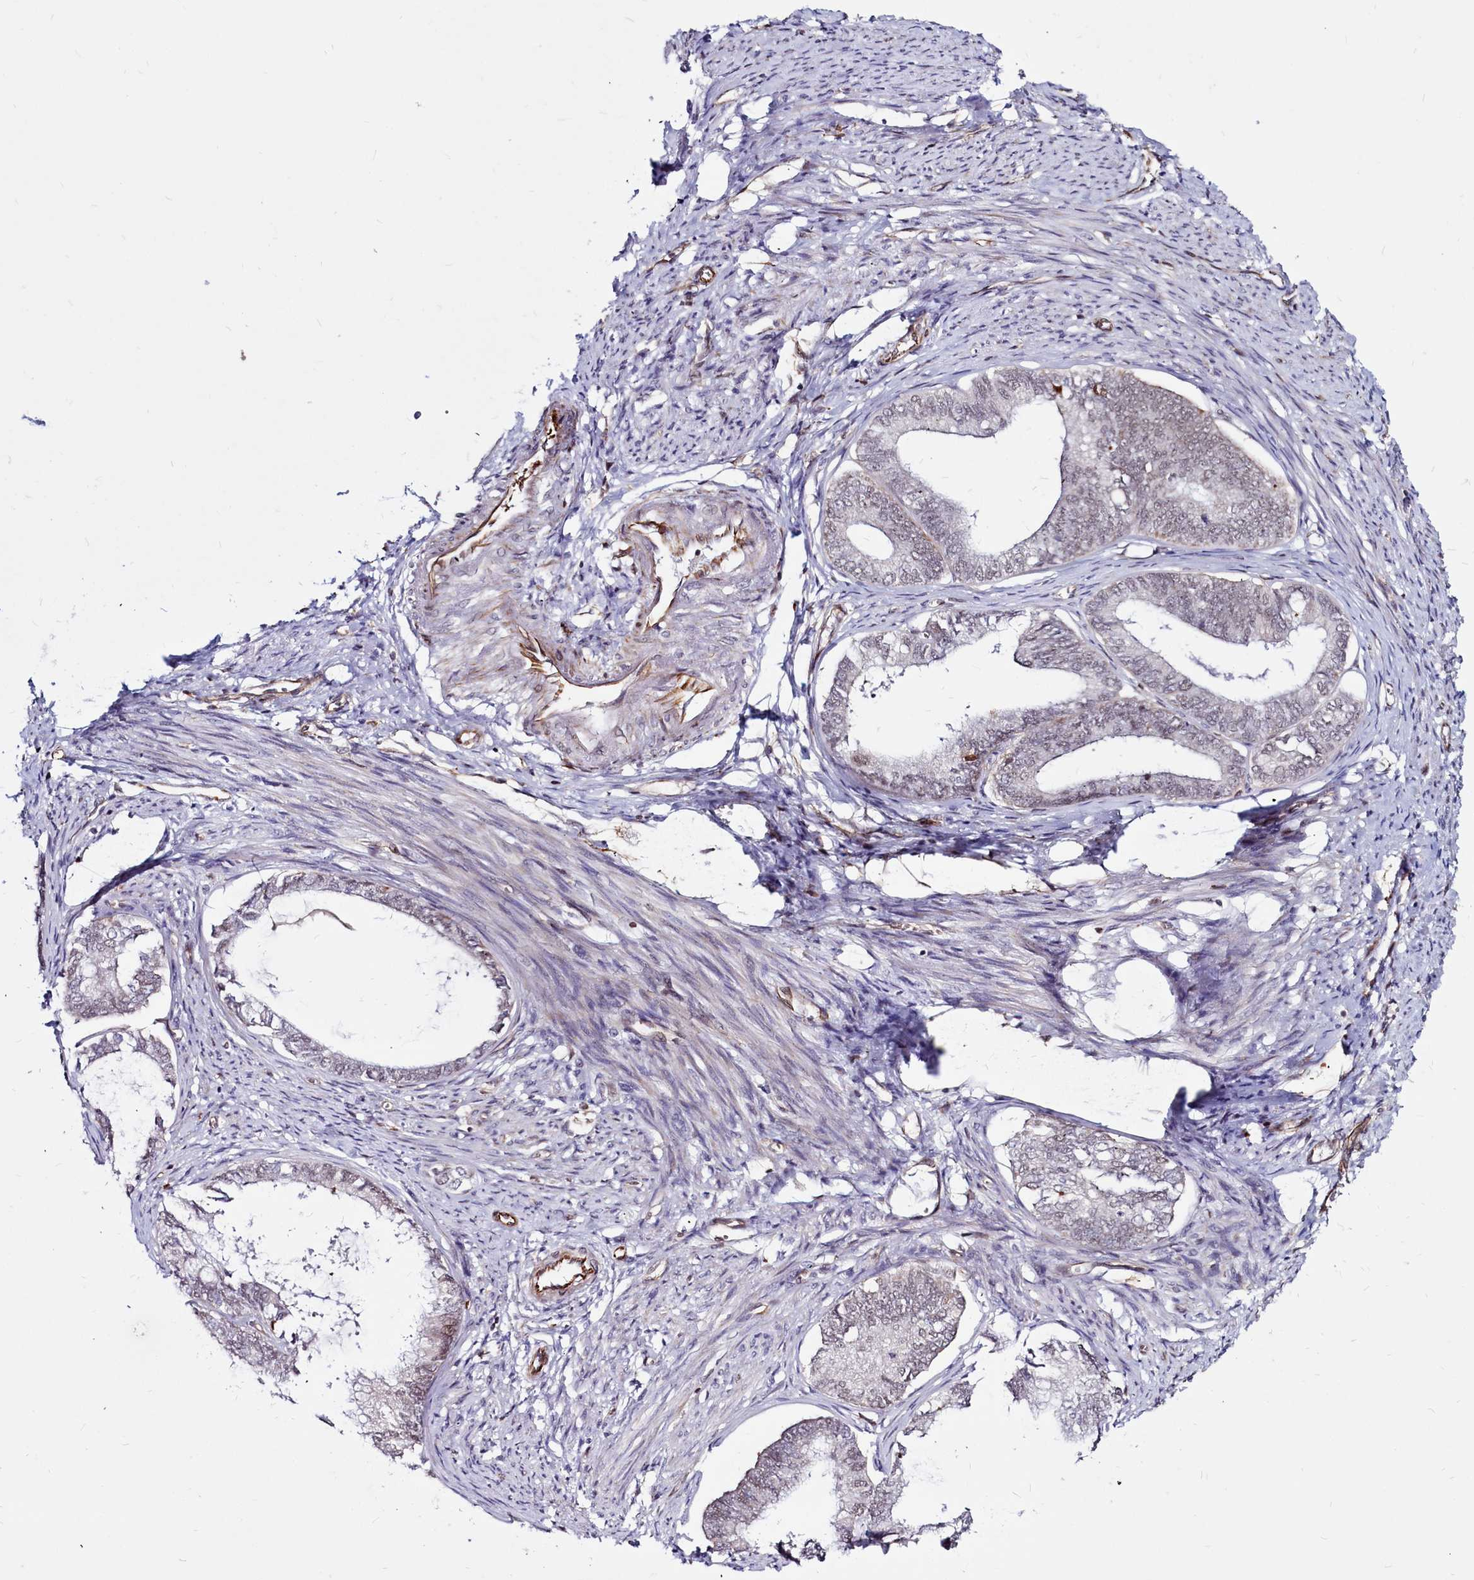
{"staining": {"intensity": "negative", "quantity": "none", "location": "none"}, "tissue": "endometrial cancer", "cell_type": "Tumor cells", "image_type": "cancer", "snomed": [{"axis": "morphology", "description": "Adenocarcinoma, NOS"}, {"axis": "topography", "description": "Endometrium"}], "caption": "The photomicrograph shows no staining of tumor cells in endometrial adenocarcinoma.", "gene": "CLK3", "patient": {"sex": "female", "age": 86}}